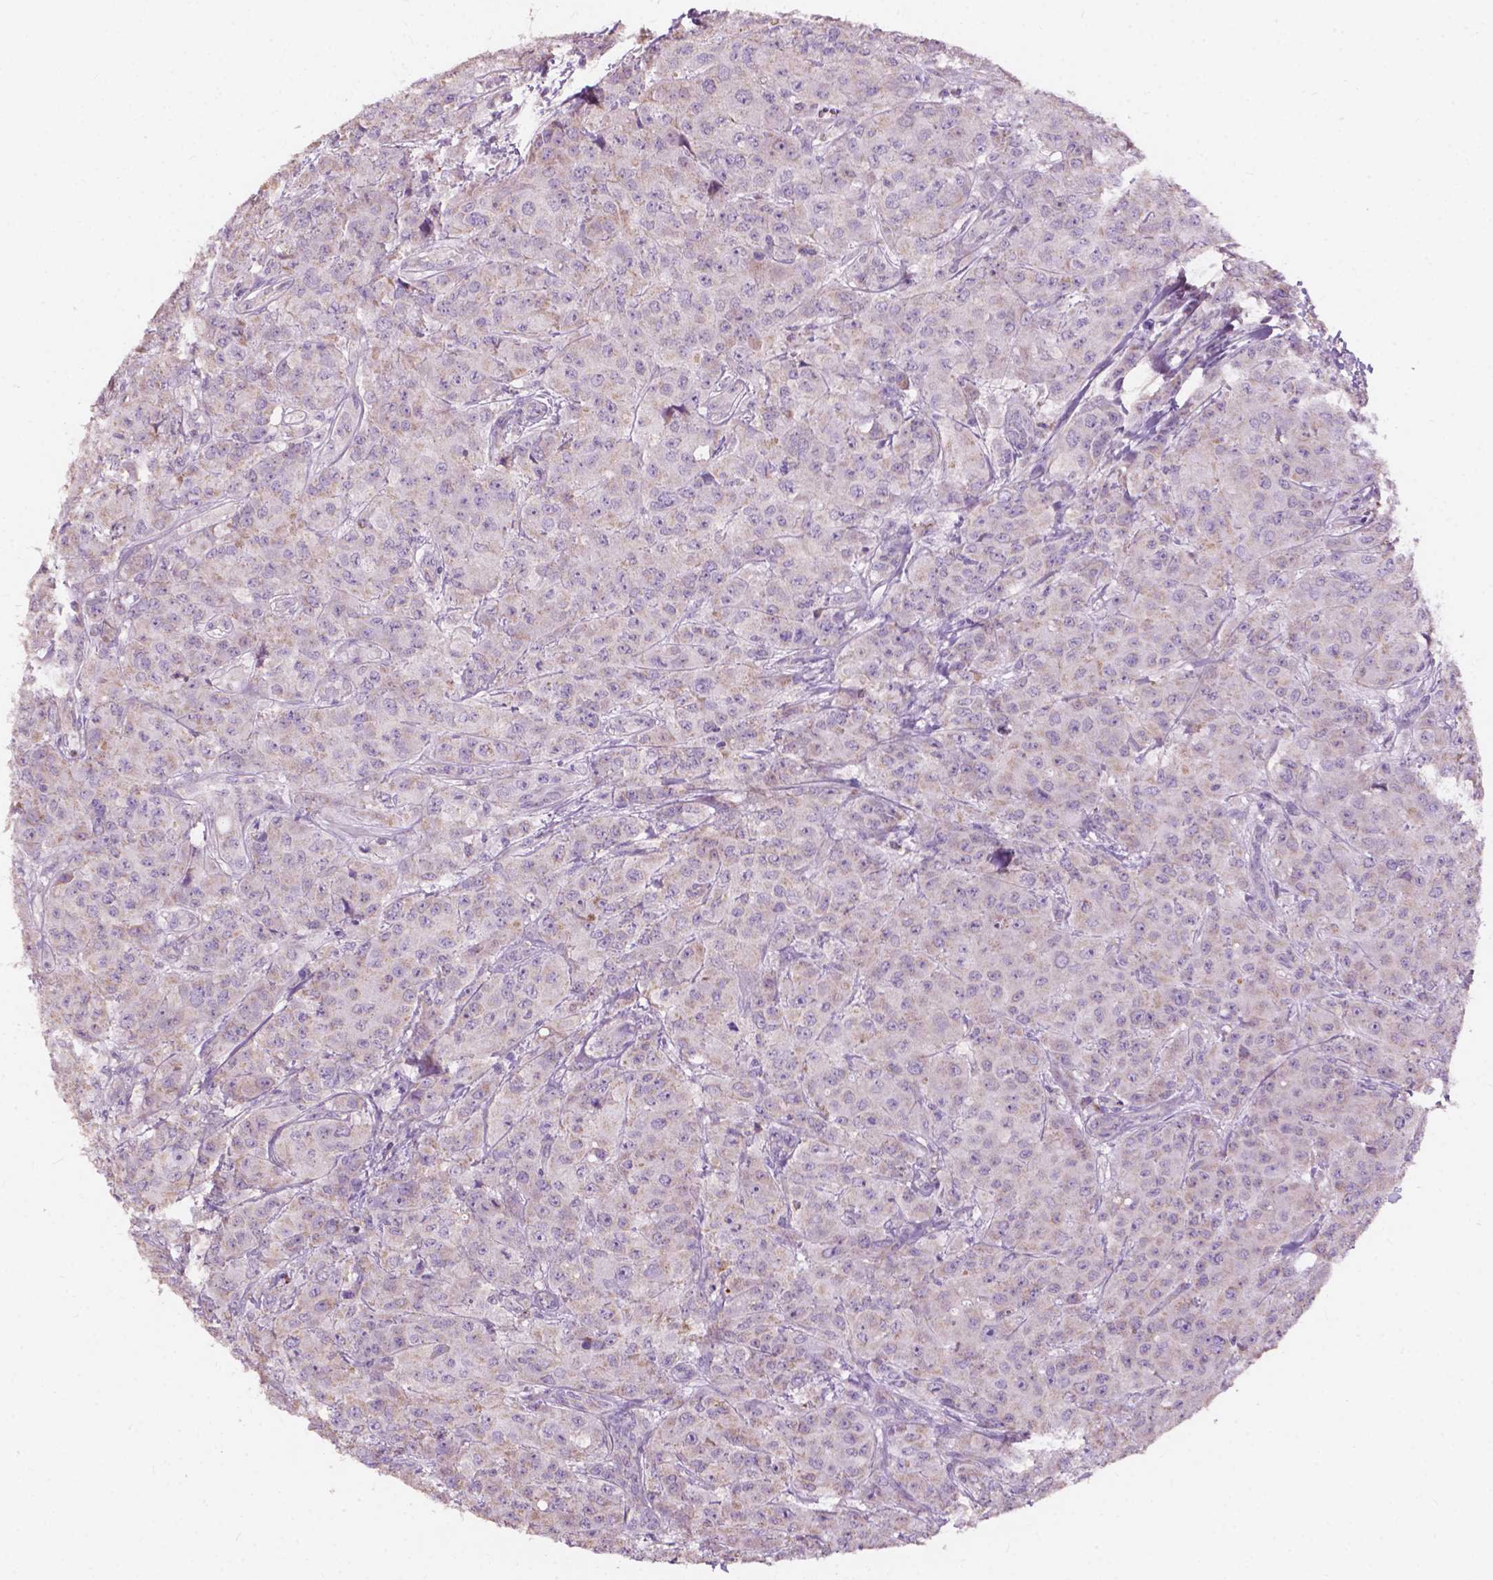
{"staining": {"intensity": "negative", "quantity": "none", "location": "none"}, "tissue": "breast cancer", "cell_type": "Tumor cells", "image_type": "cancer", "snomed": [{"axis": "morphology", "description": "Normal tissue, NOS"}, {"axis": "morphology", "description": "Duct carcinoma"}, {"axis": "topography", "description": "Breast"}], "caption": "This is an immunohistochemistry (IHC) photomicrograph of breast invasive ductal carcinoma. There is no expression in tumor cells.", "gene": "NDUFS1", "patient": {"sex": "female", "age": 43}}